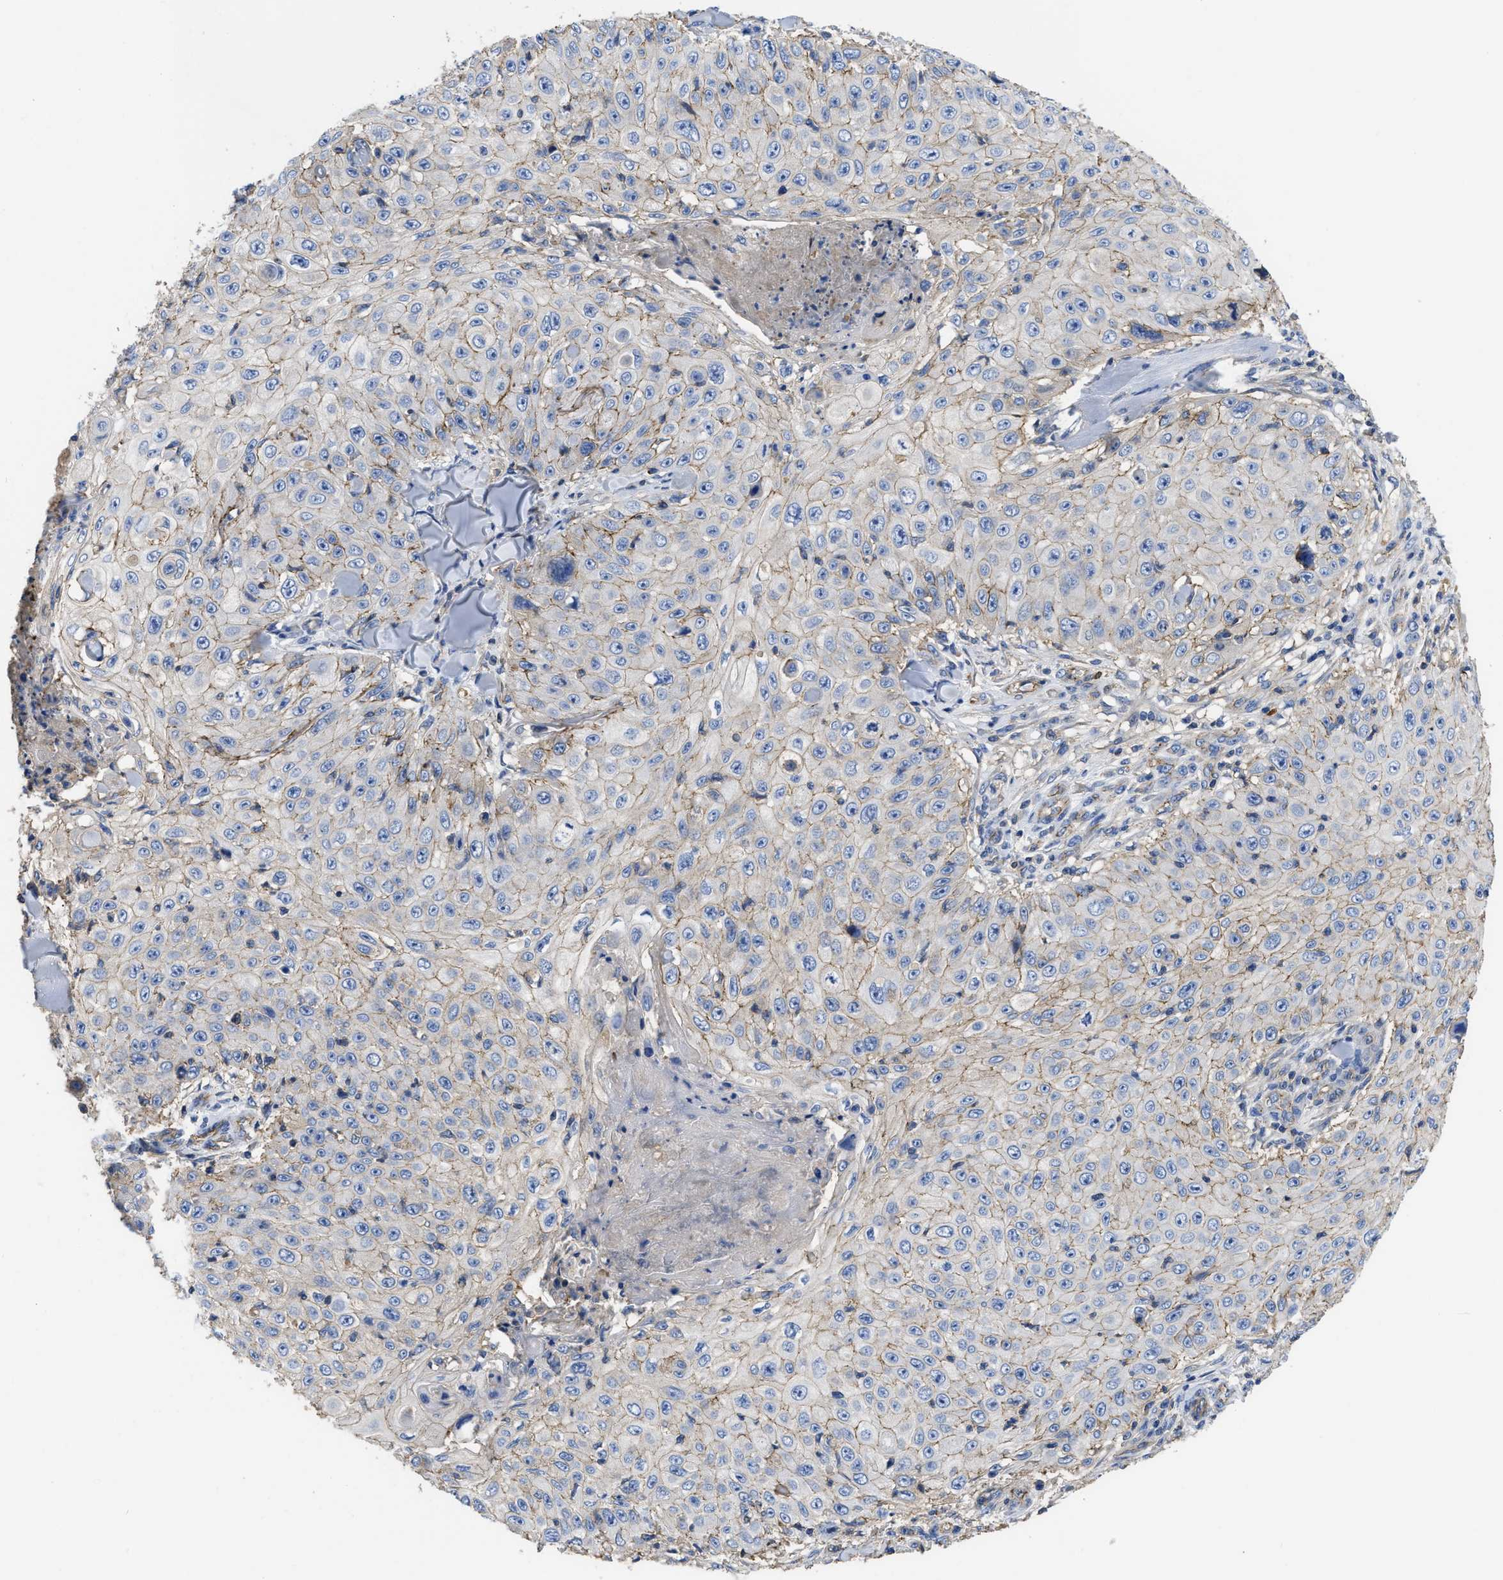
{"staining": {"intensity": "weak", "quantity": "<25%", "location": "cytoplasmic/membranous"}, "tissue": "skin cancer", "cell_type": "Tumor cells", "image_type": "cancer", "snomed": [{"axis": "morphology", "description": "Squamous cell carcinoma, NOS"}, {"axis": "topography", "description": "Skin"}], "caption": "Tumor cells show no significant protein expression in squamous cell carcinoma (skin).", "gene": "USP4", "patient": {"sex": "male", "age": 86}}